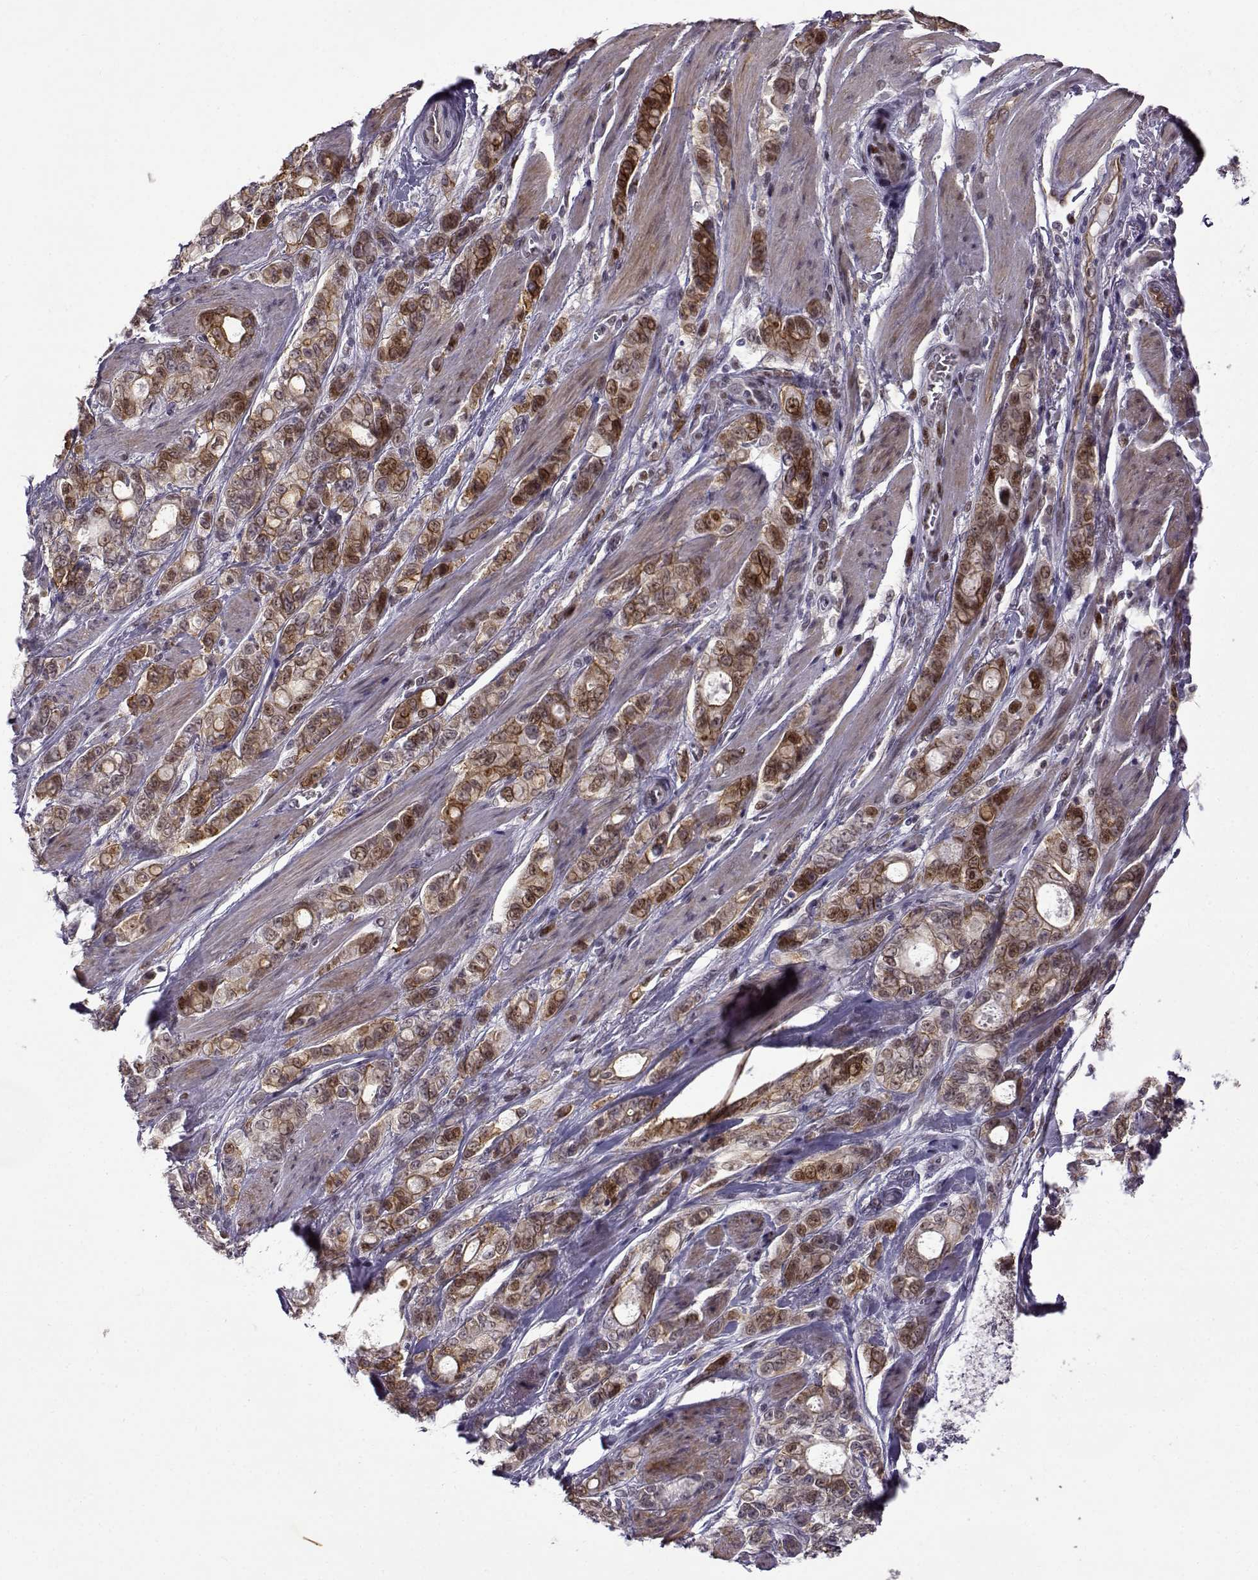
{"staining": {"intensity": "strong", "quantity": "25%-75%", "location": "cytoplasmic/membranous"}, "tissue": "stomach cancer", "cell_type": "Tumor cells", "image_type": "cancer", "snomed": [{"axis": "morphology", "description": "Adenocarcinoma, NOS"}, {"axis": "topography", "description": "Stomach"}], "caption": "IHC of human stomach cancer demonstrates high levels of strong cytoplasmic/membranous staining in approximately 25%-75% of tumor cells.", "gene": "BACH1", "patient": {"sex": "male", "age": 63}}